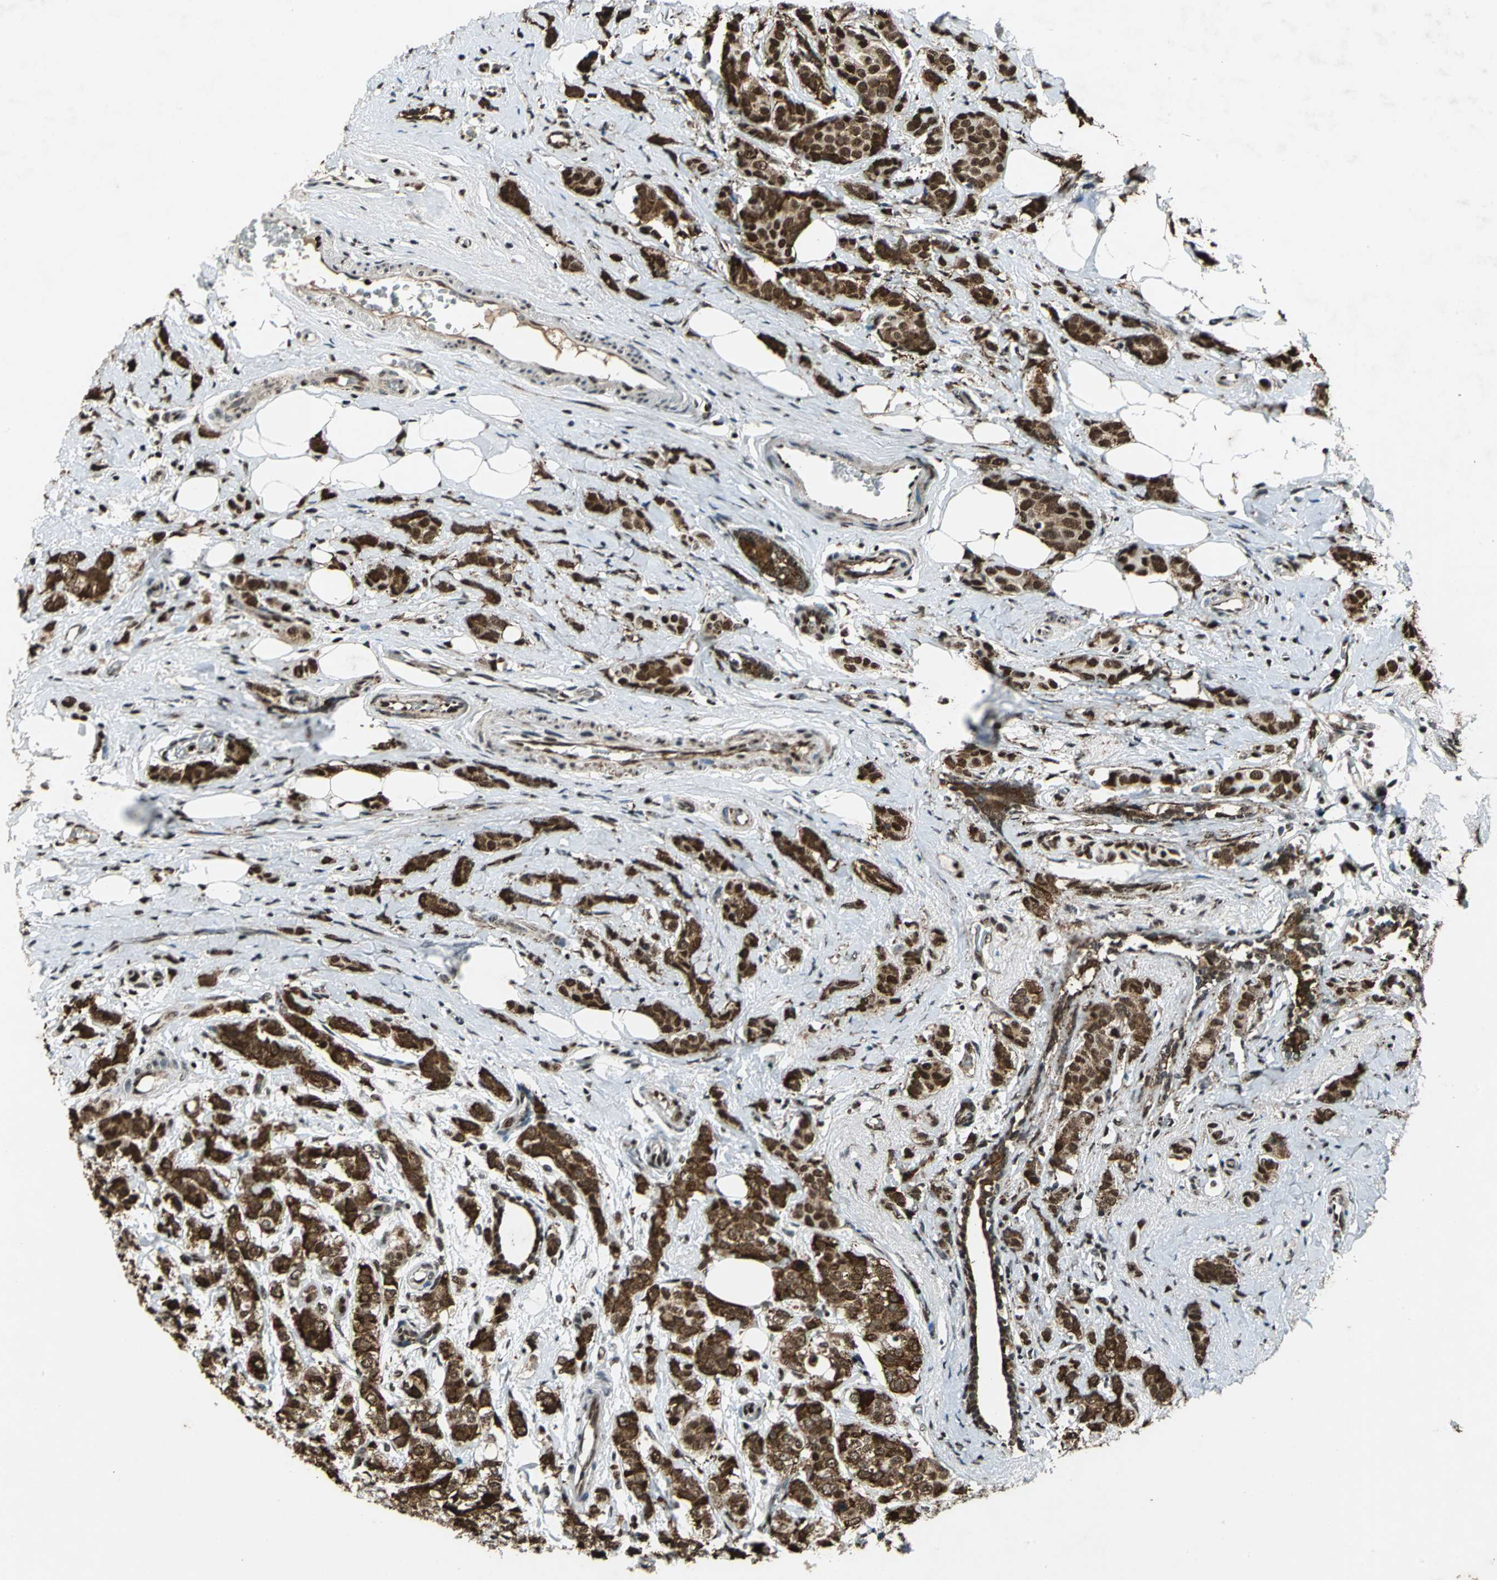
{"staining": {"intensity": "strong", "quantity": ">75%", "location": "cytoplasmic/membranous,nuclear"}, "tissue": "breast cancer", "cell_type": "Tumor cells", "image_type": "cancer", "snomed": [{"axis": "morphology", "description": "Lobular carcinoma"}, {"axis": "topography", "description": "Breast"}], "caption": "The immunohistochemical stain highlights strong cytoplasmic/membranous and nuclear positivity in tumor cells of breast lobular carcinoma tissue.", "gene": "ANP32A", "patient": {"sex": "female", "age": 60}}